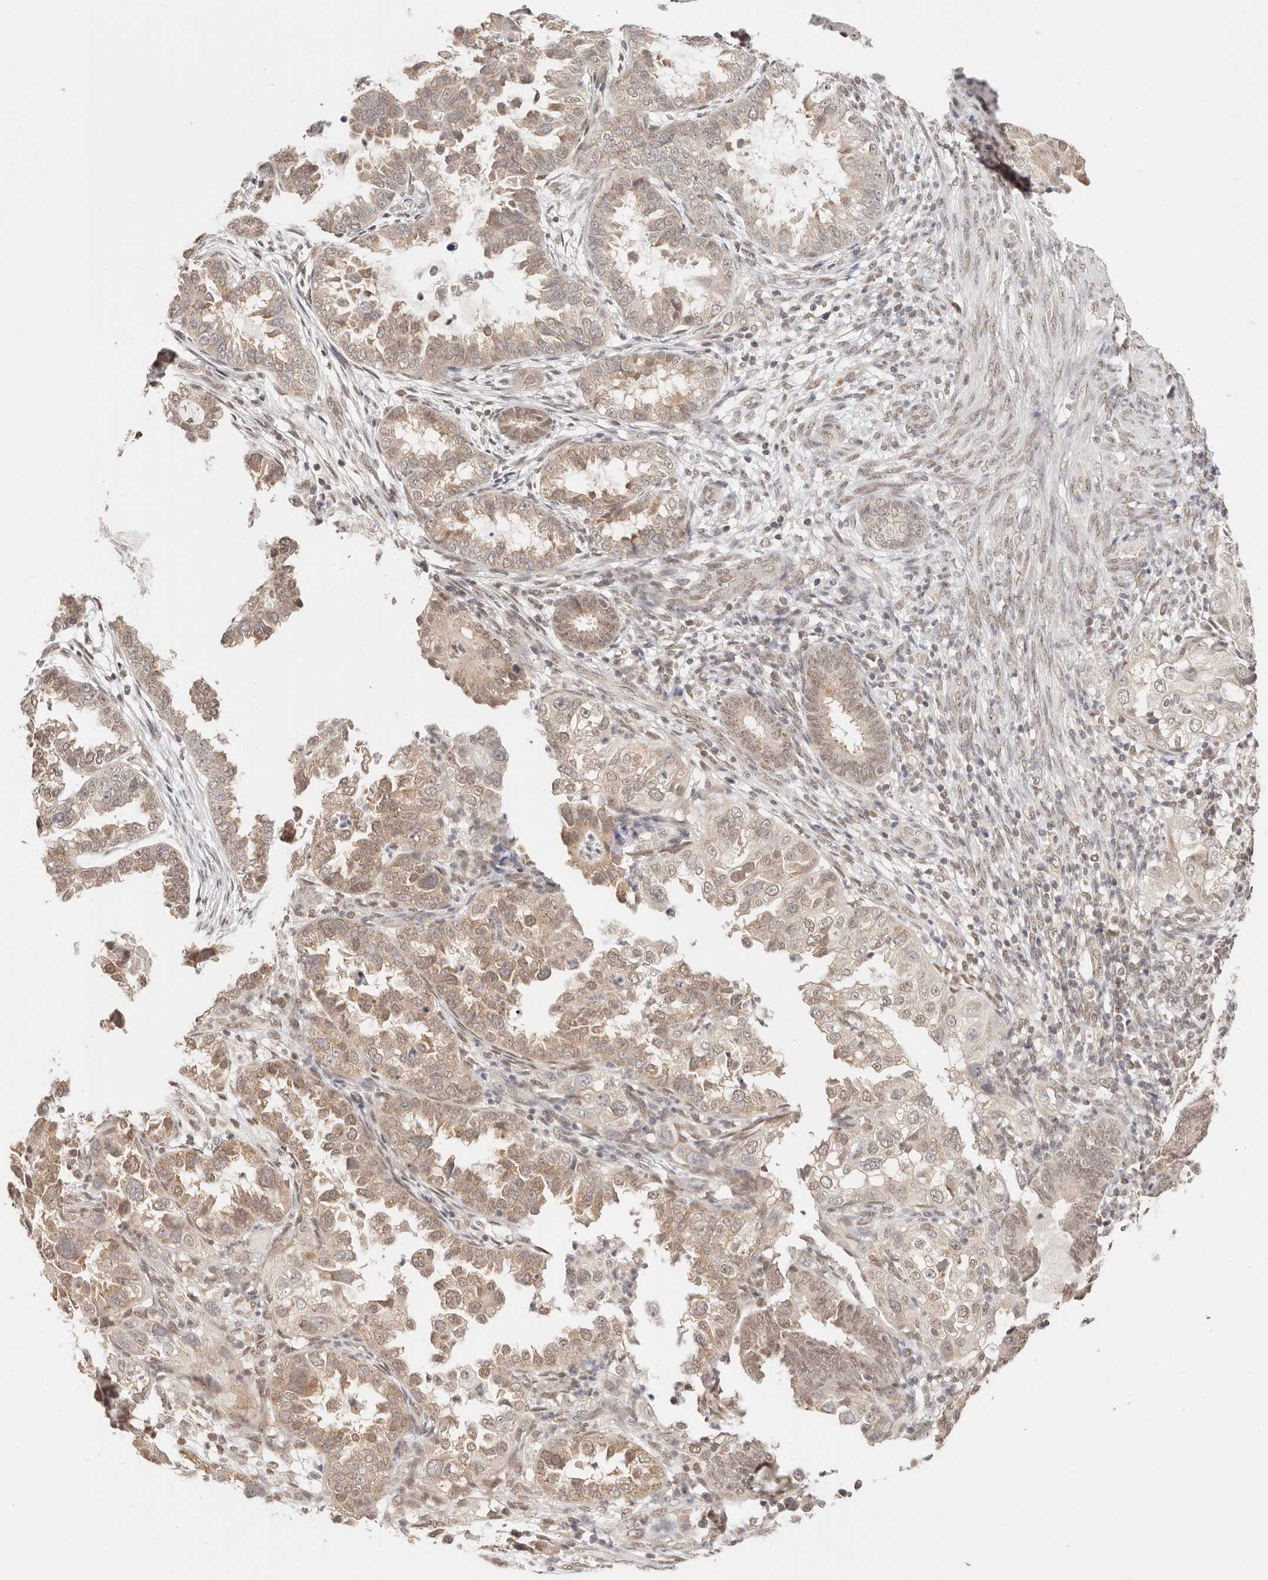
{"staining": {"intensity": "moderate", "quantity": "25%-75%", "location": "cytoplasmic/membranous"}, "tissue": "endometrial cancer", "cell_type": "Tumor cells", "image_type": "cancer", "snomed": [{"axis": "morphology", "description": "Adenocarcinoma, NOS"}, {"axis": "topography", "description": "Endometrium"}], "caption": "Tumor cells demonstrate medium levels of moderate cytoplasmic/membranous expression in about 25%-75% of cells in human adenocarcinoma (endometrial).", "gene": "RFC3", "patient": {"sex": "female", "age": 85}}